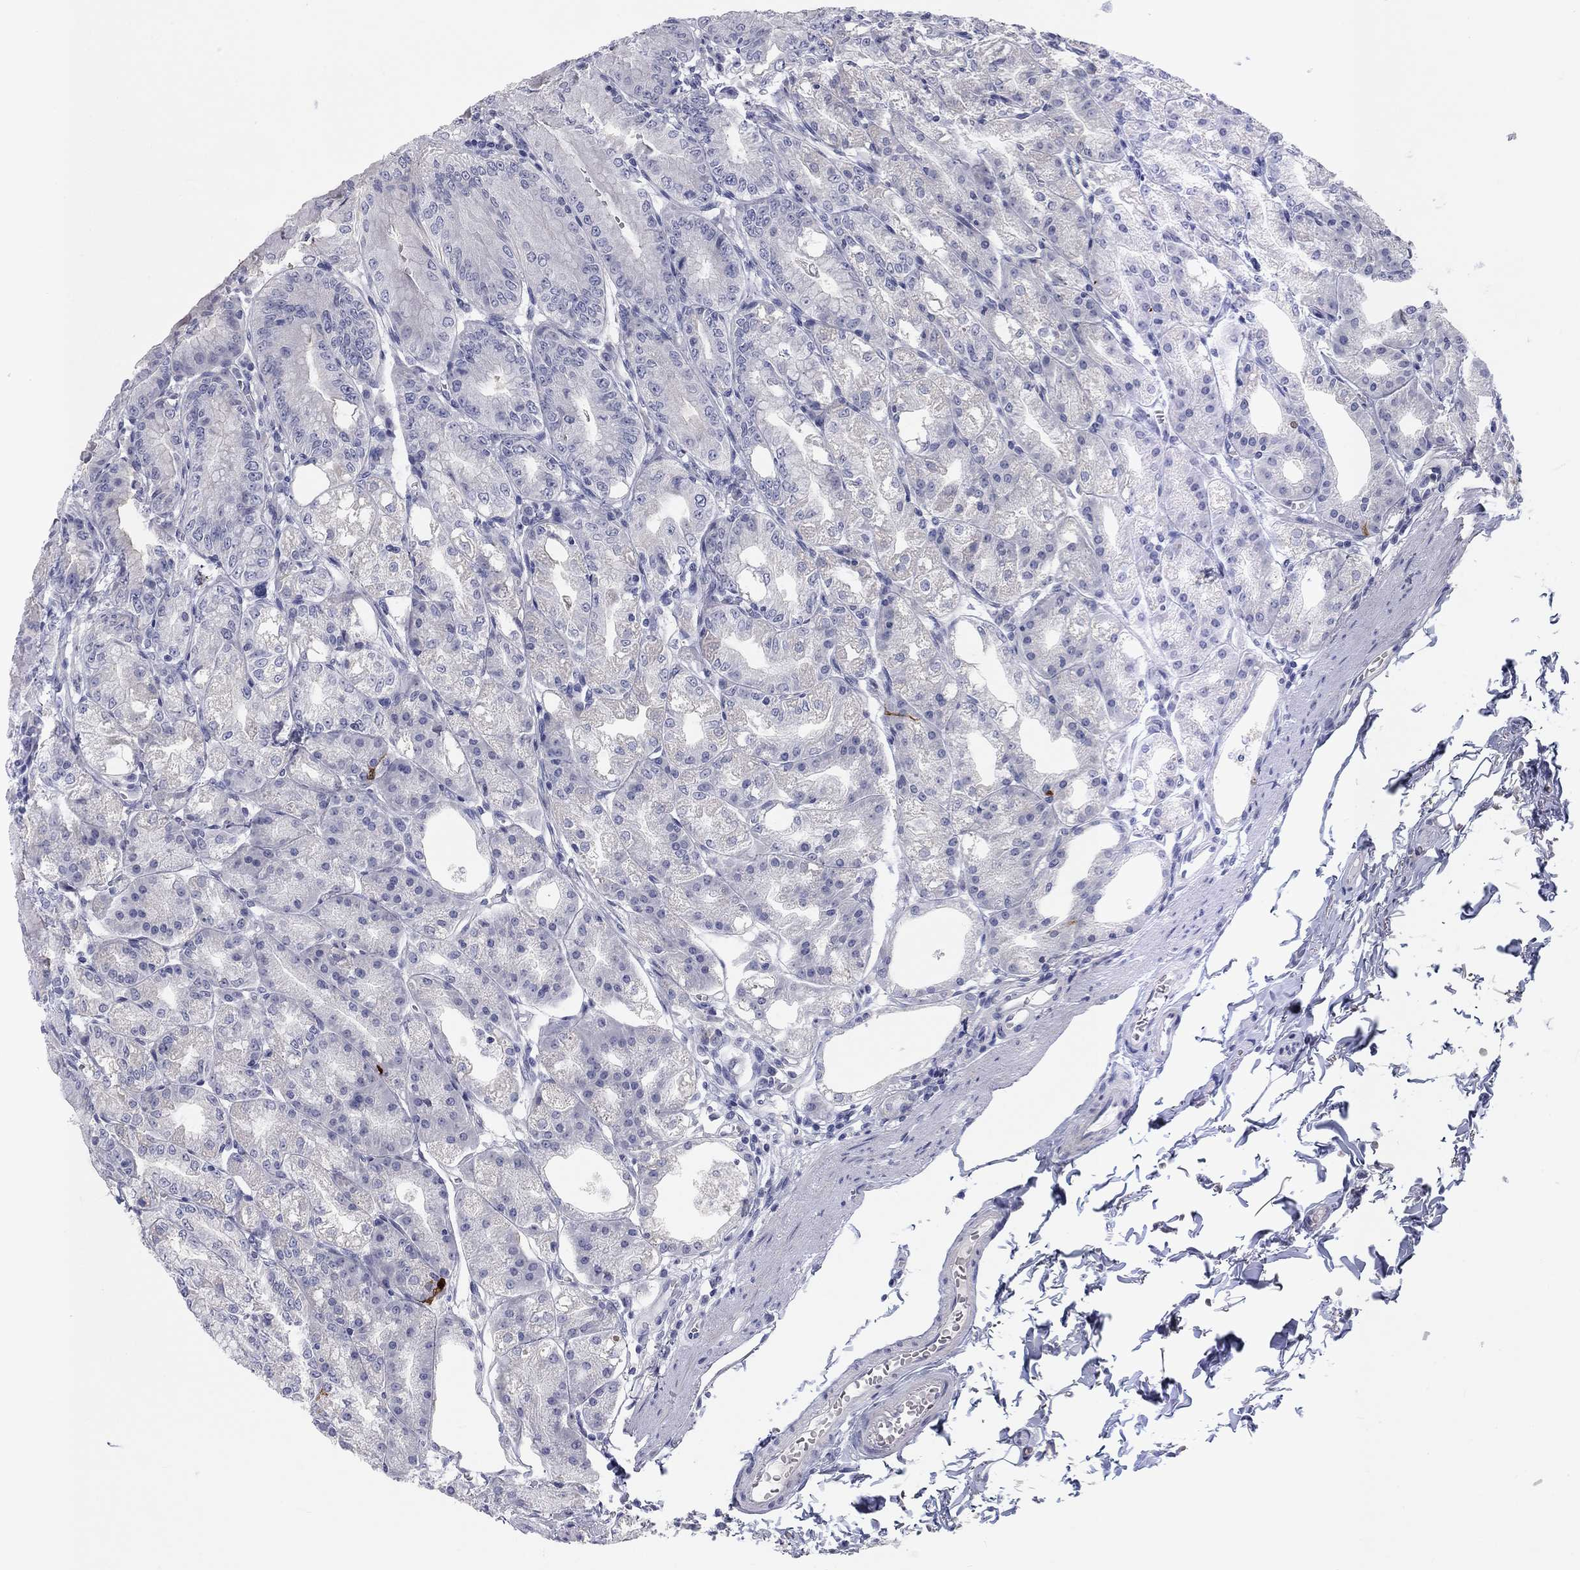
{"staining": {"intensity": "moderate", "quantity": "<25%", "location": "cytoplasmic/membranous"}, "tissue": "stomach", "cell_type": "Glandular cells", "image_type": "normal", "snomed": [{"axis": "morphology", "description": "Normal tissue, NOS"}, {"axis": "topography", "description": "Stomach"}], "caption": "Immunohistochemistry (DAB) staining of benign stomach displays moderate cytoplasmic/membranous protein positivity in about <25% of glandular cells. (brown staining indicates protein expression, while blue staining denotes nuclei).", "gene": "CALB1", "patient": {"sex": "male", "age": 71}}